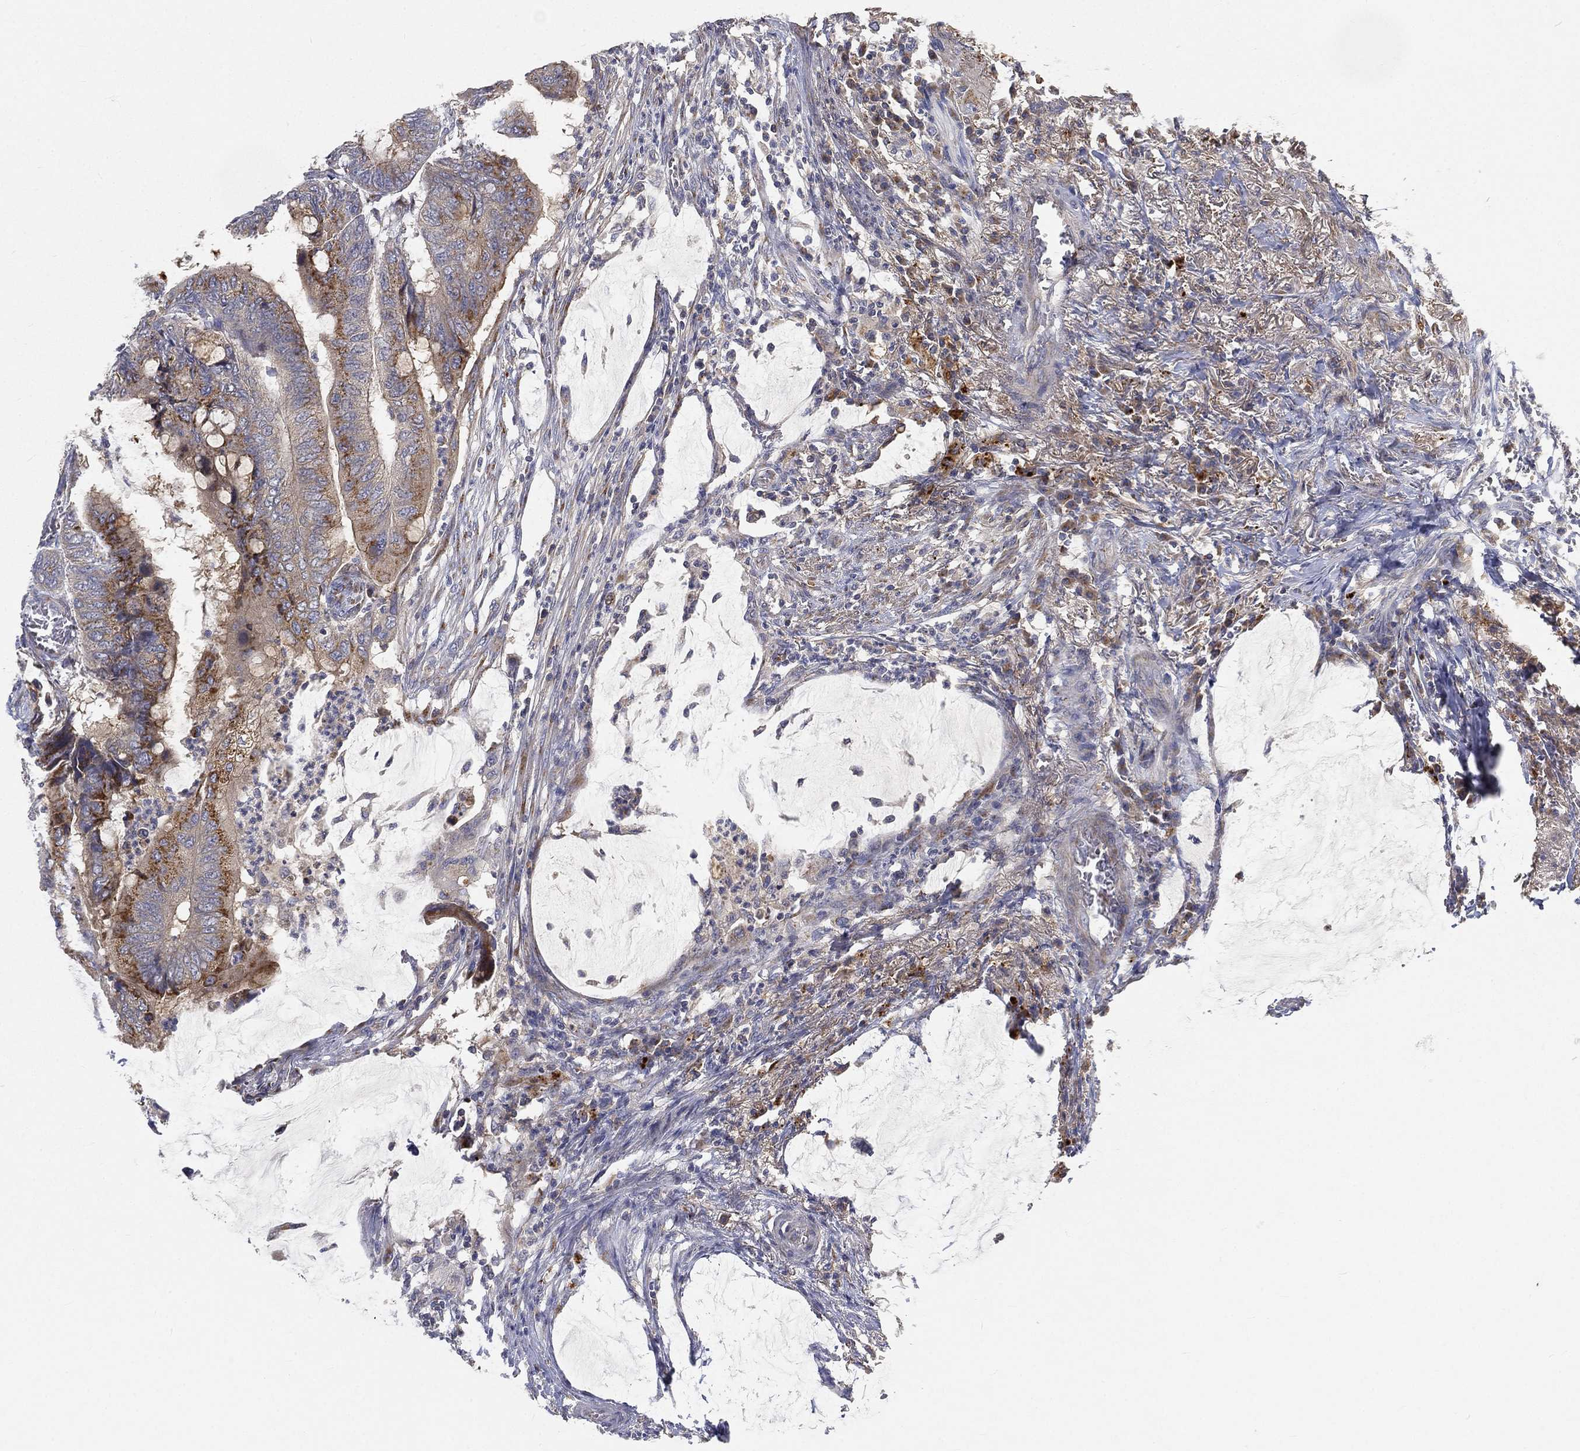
{"staining": {"intensity": "moderate", "quantity": "25%-75%", "location": "cytoplasmic/membranous"}, "tissue": "colorectal cancer", "cell_type": "Tumor cells", "image_type": "cancer", "snomed": [{"axis": "morphology", "description": "Normal tissue, NOS"}, {"axis": "morphology", "description": "Adenocarcinoma, NOS"}, {"axis": "topography", "description": "Rectum"}, {"axis": "topography", "description": "Peripheral nerve tissue"}], "caption": "A brown stain labels moderate cytoplasmic/membranous expression of a protein in colorectal cancer (adenocarcinoma) tumor cells. The protein of interest is stained brown, and the nuclei are stained in blue (DAB (3,3'-diaminobenzidine) IHC with brightfield microscopy, high magnification).", "gene": "CTSL", "patient": {"sex": "male", "age": 92}}